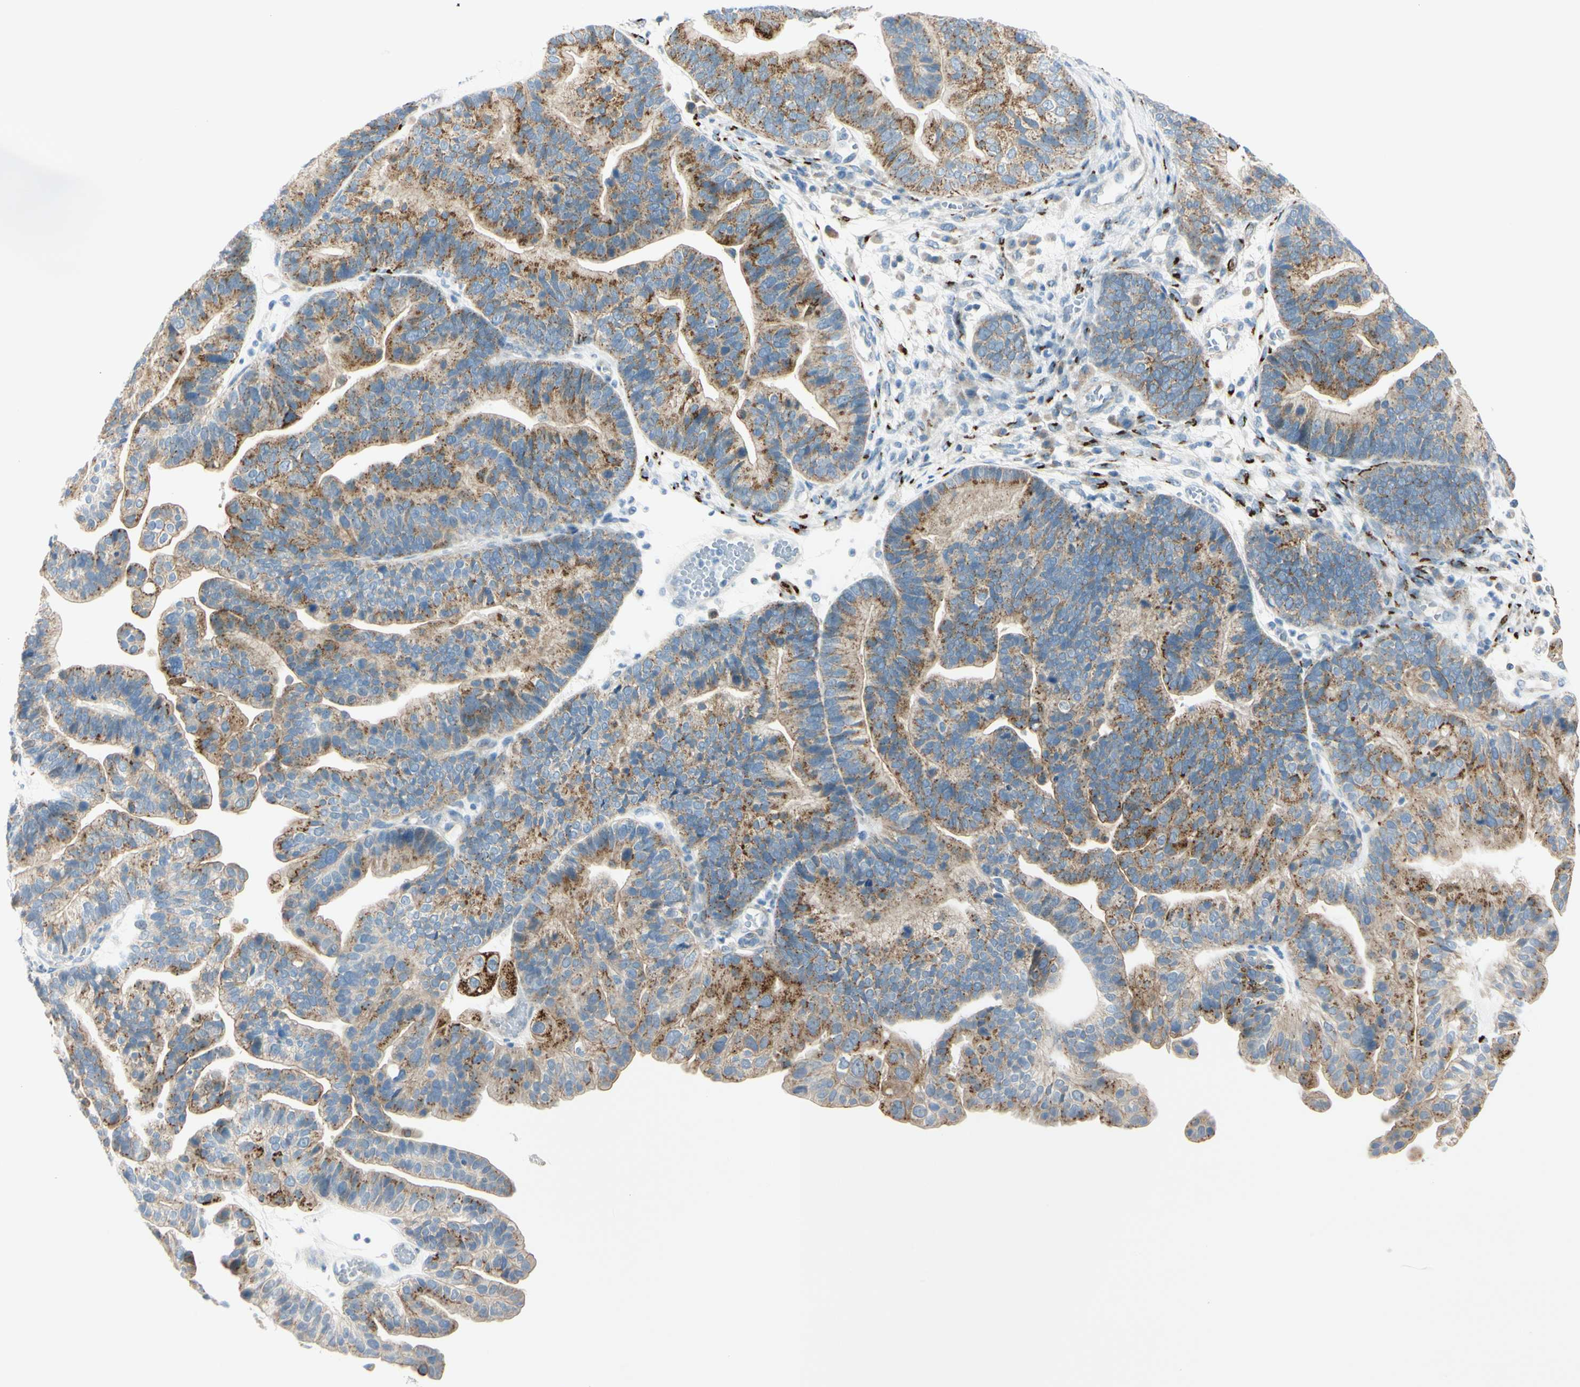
{"staining": {"intensity": "moderate", "quantity": ">75%", "location": "cytoplasmic/membranous"}, "tissue": "ovarian cancer", "cell_type": "Tumor cells", "image_type": "cancer", "snomed": [{"axis": "morphology", "description": "Cystadenocarcinoma, serous, NOS"}, {"axis": "topography", "description": "Ovary"}], "caption": "This is a photomicrograph of immunohistochemistry staining of ovarian cancer, which shows moderate staining in the cytoplasmic/membranous of tumor cells.", "gene": "GALNT5", "patient": {"sex": "female", "age": 56}}